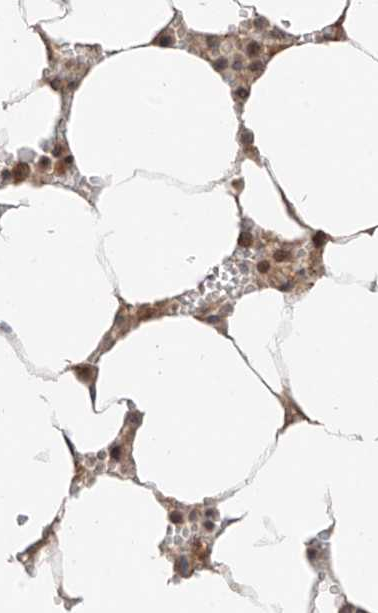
{"staining": {"intensity": "weak", "quantity": "<25%", "location": "cytoplasmic/membranous,nuclear"}, "tissue": "bone marrow", "cell_type": "Hematopoietic cells", "image_type": "normal", "snomed": [{"axis": "morphology", "description": "Normal tissue, NOS"}, {"axis": "topography", "description": "Bone marrow"}], "caption": "This is an IHC photomicrograph of unremarkable bone marrow. There is no expression in hematopoietic cells.", "gene": "COLGALT2", "patient": {"sex": "male", "age": 70}}